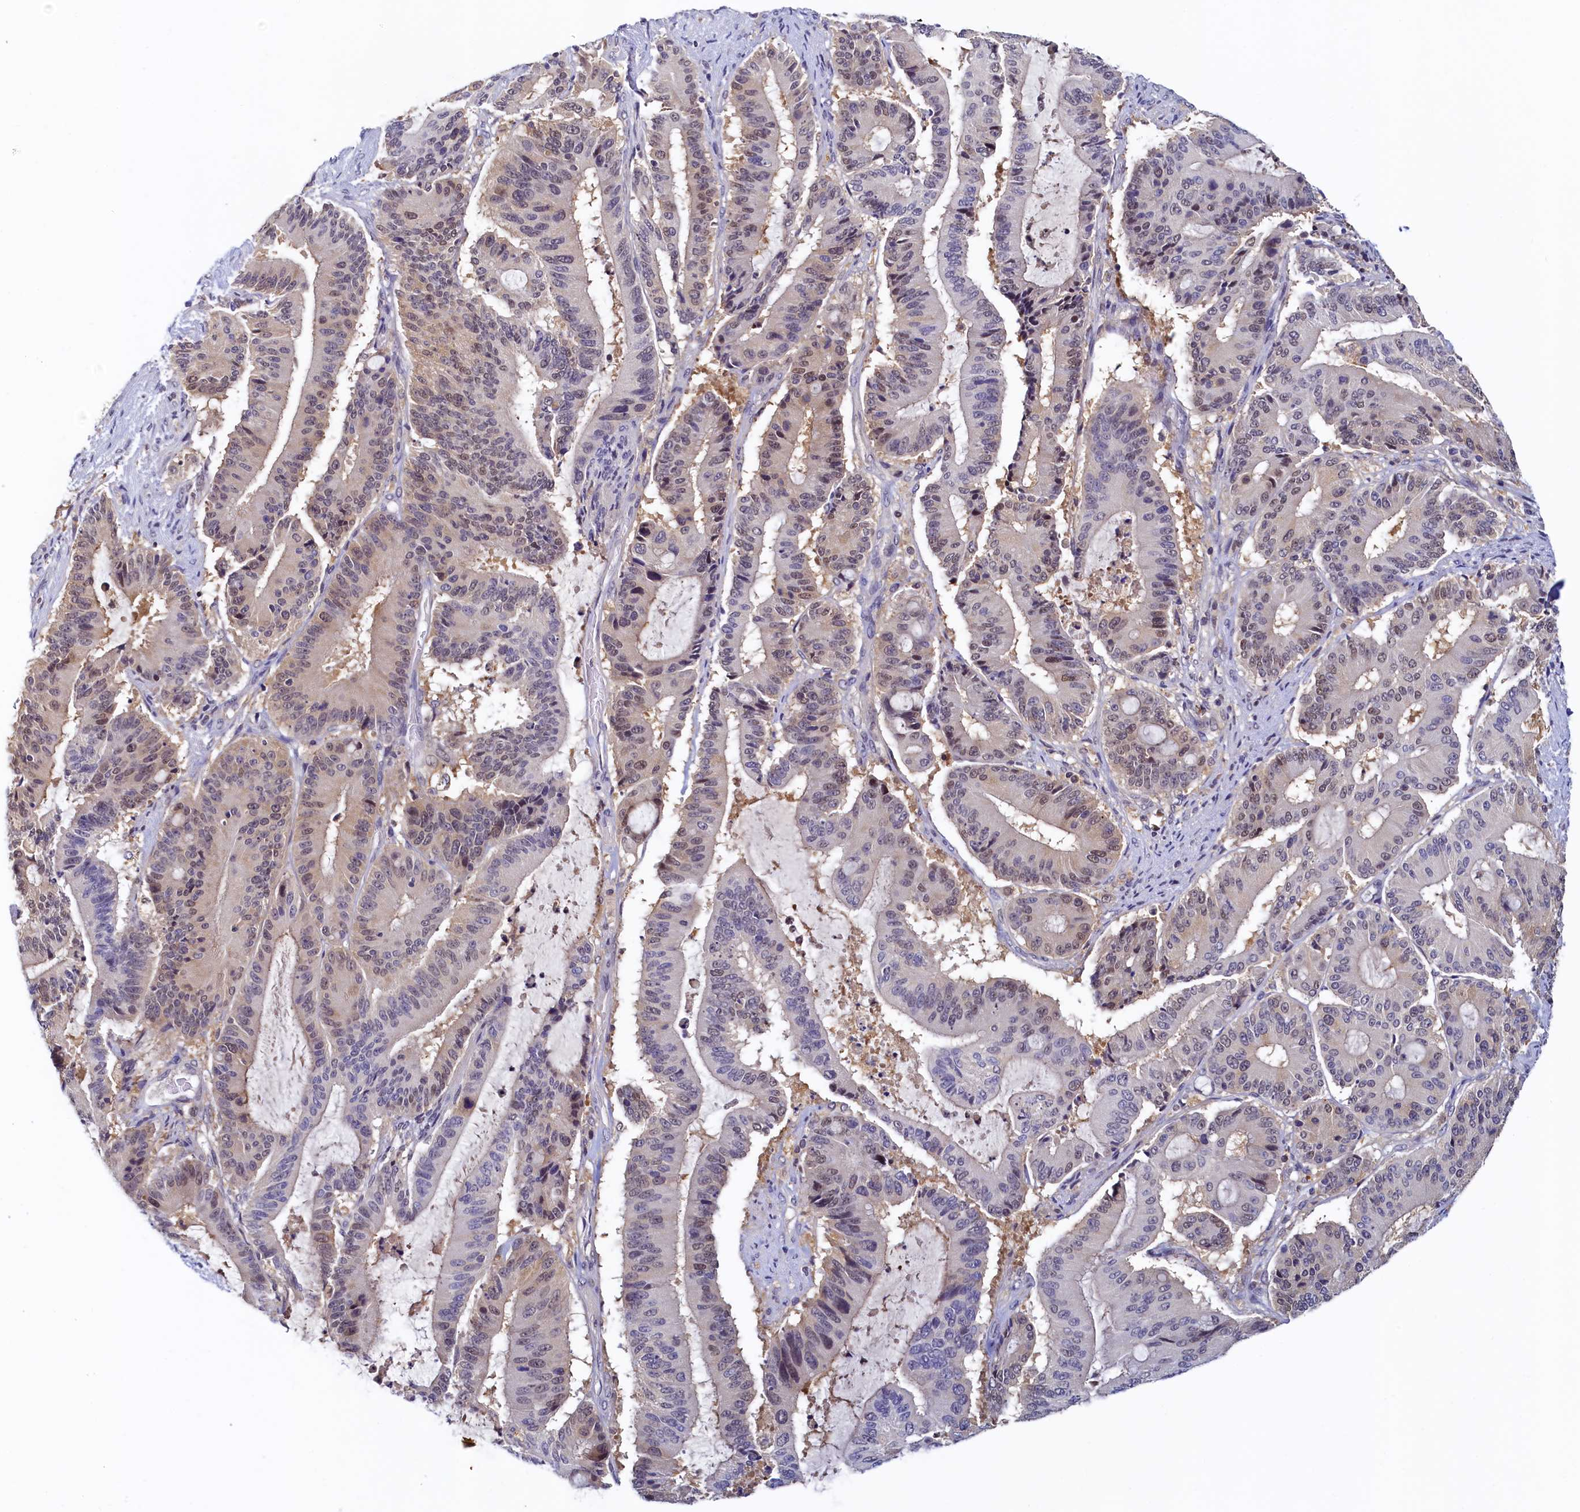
{"staining": {"intensity": "weak", "quantity": "<25%", "location": "nuclear"}, "tissue": "liver cancer", "cell_type": "Tumor cells", "image_type": "cancer", "snomed": [{"axis": "morphology", "description": "Normal tissue, NOS"}, {"axis": "morphology", "description": "Cholangiocarcinoma"}, {"axis": "topography", "description": "Liver"}, {"axis": "topography", "description": "Peripheral nerve tissue"}], "caption": "An image of liver cancer stained for a protein displays no brown staining in tumor cells.", "gene": "PAAF1", "patient": {"sex": "female", "age": 73}}